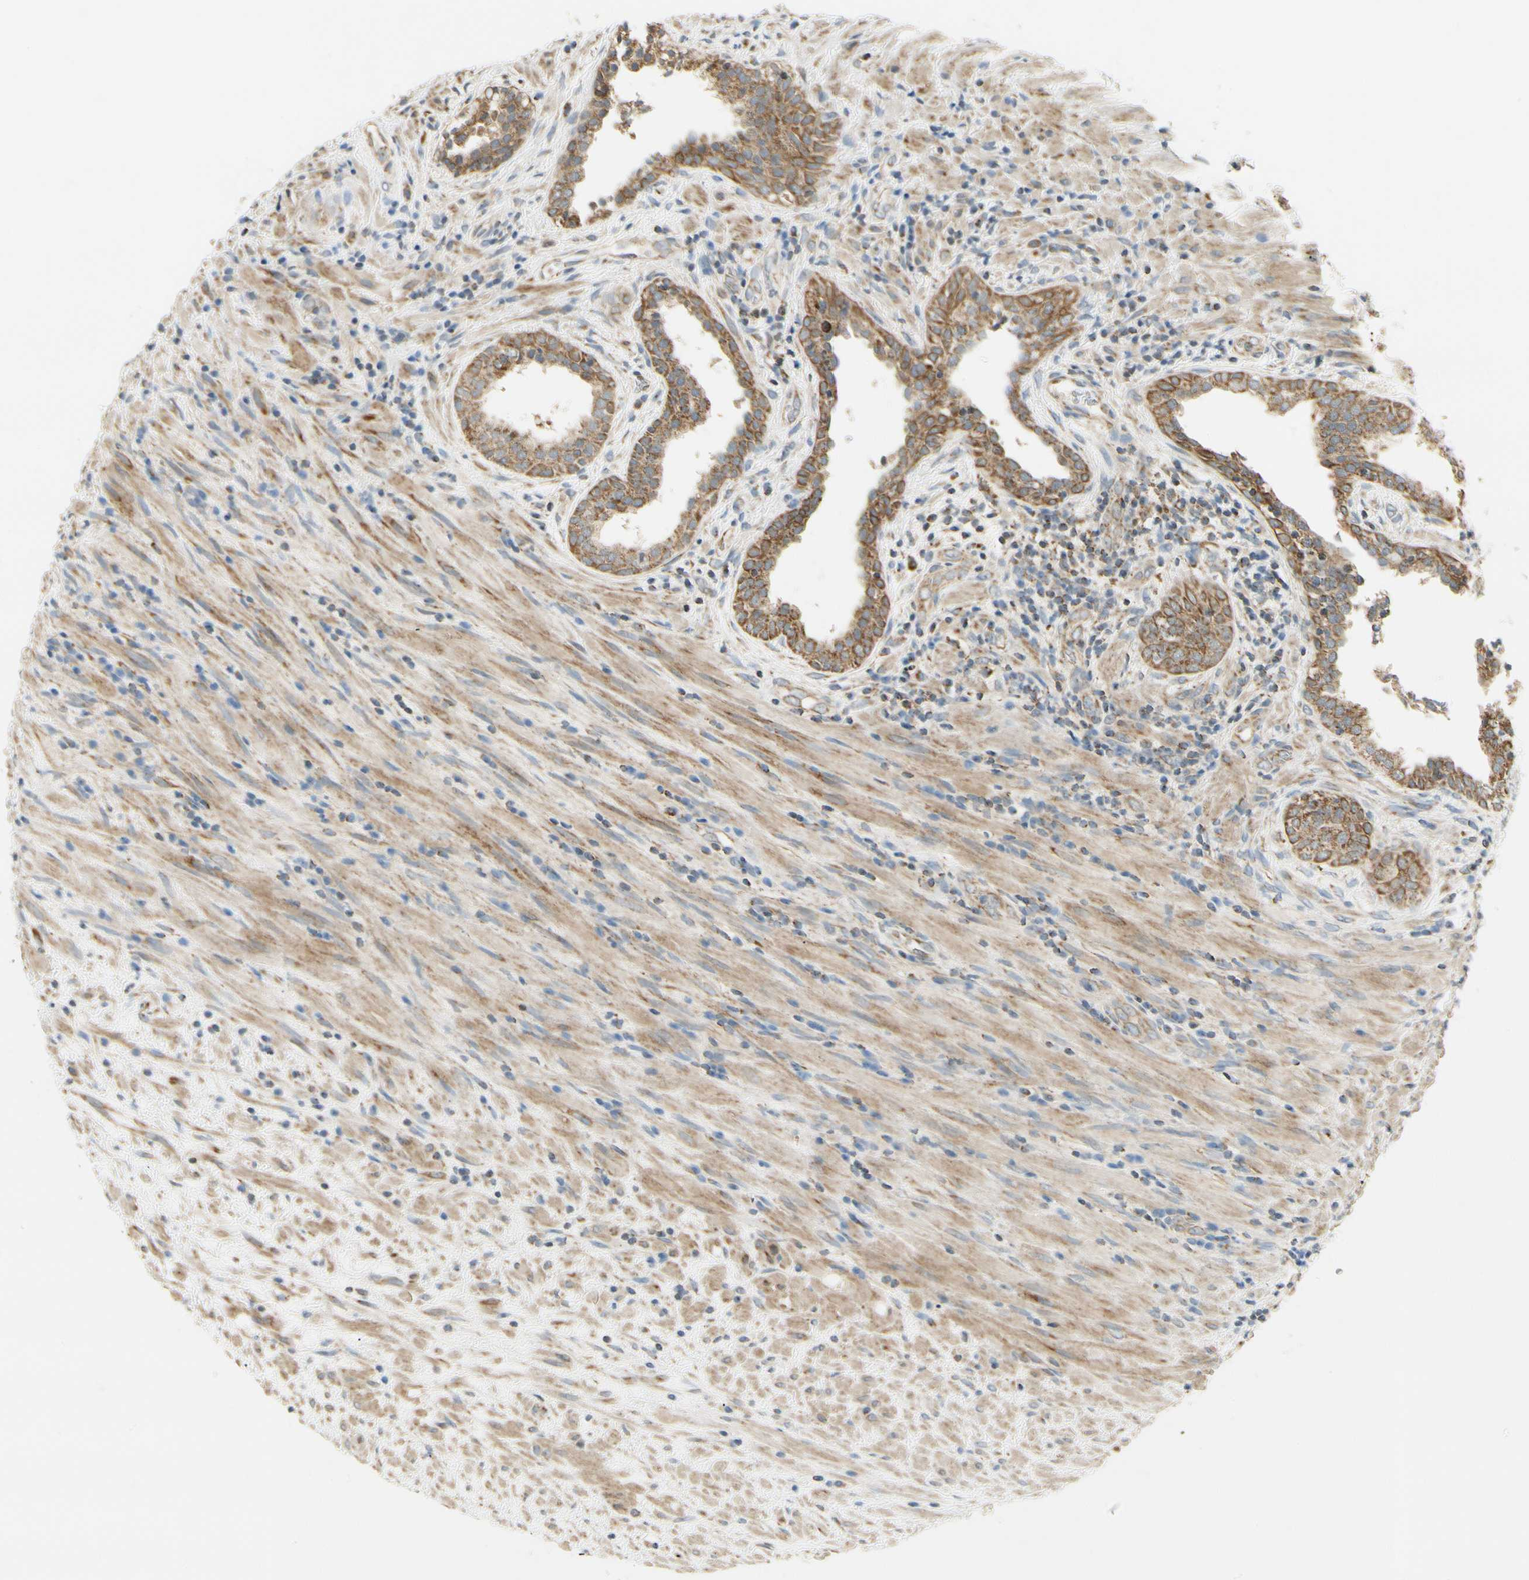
{"staining": {"intensity": "moderate", "quantity": "25%-75%", "location": "cytoplasmic/membranous"}, "tissue": "prostate", "cell_type": "Glandular cells", "image_type": "normal", "snomed": [{"axis": "morphology", "description": "Normal tissue, NOS"}, {"axis": "topography", "description": "Prostate"}], "caption": "There is medium levels of moderate cytoplasmic/membranous expression in glandular cells of benign prostate, as demonstrated by immunohistochemical staining (brown color).", "gene": "EPHB3", "patient": {"sex": "male", "age": 76}}